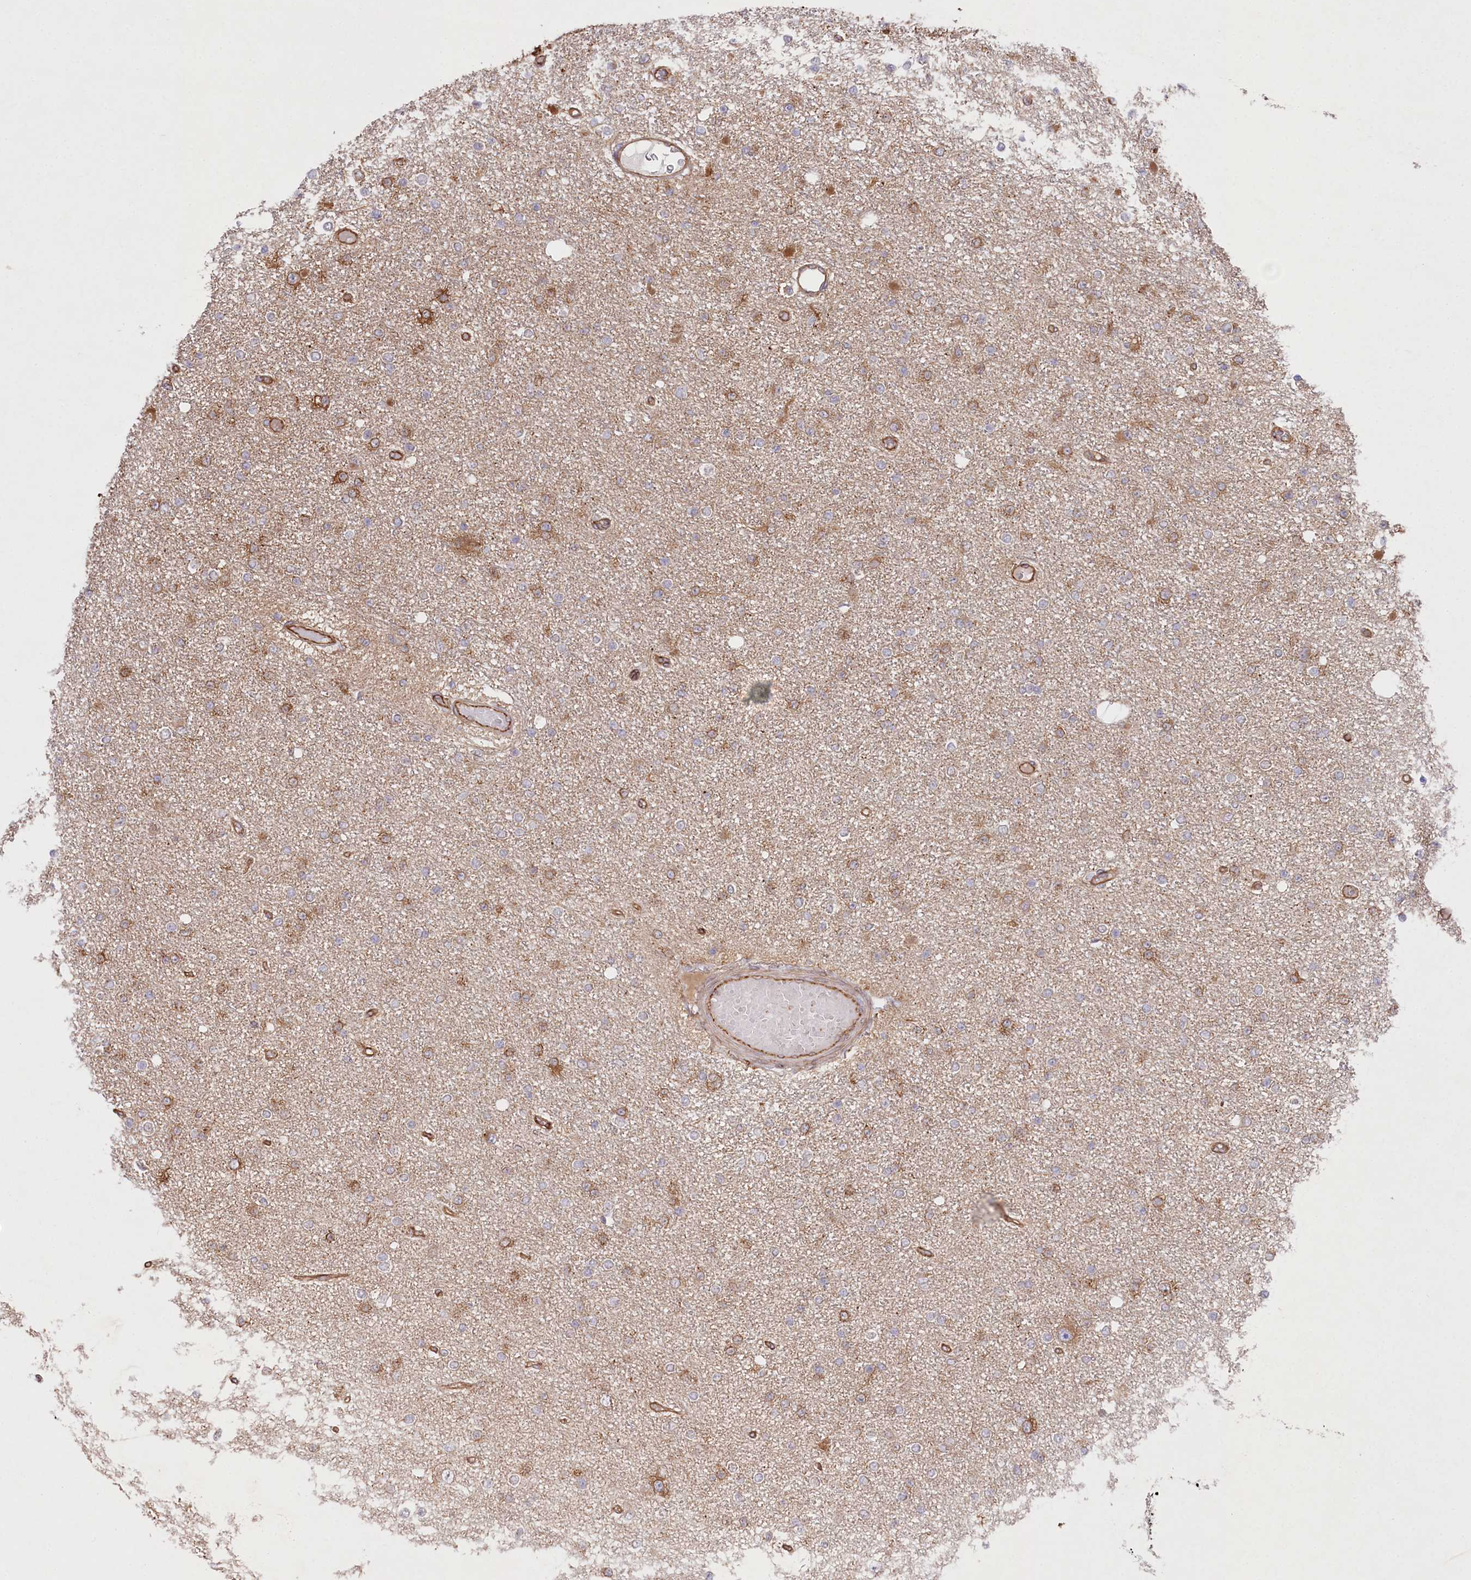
{"staining": {"intensity": "moderate", "quantity": "<25%", "location": "cytoplasmic/membranous"}, "tissue": "glioma", "cell_type": "Tumor cells", "image_type": "cancer", "snomed": [{"axis": "morphology", "description": "Glioma, malignant, Low grade"}, {"axis": "topography", "description": "Brain"}], "caption": "Approximately <25% of tumor cells in human malignant glioma (low-grade) show moderate cytoplasmic/membranous protein expression as visualized by brown immunohistochemical staining.", "gene": "MTPAP", "patient": {"sex": "female", "age": 22}}